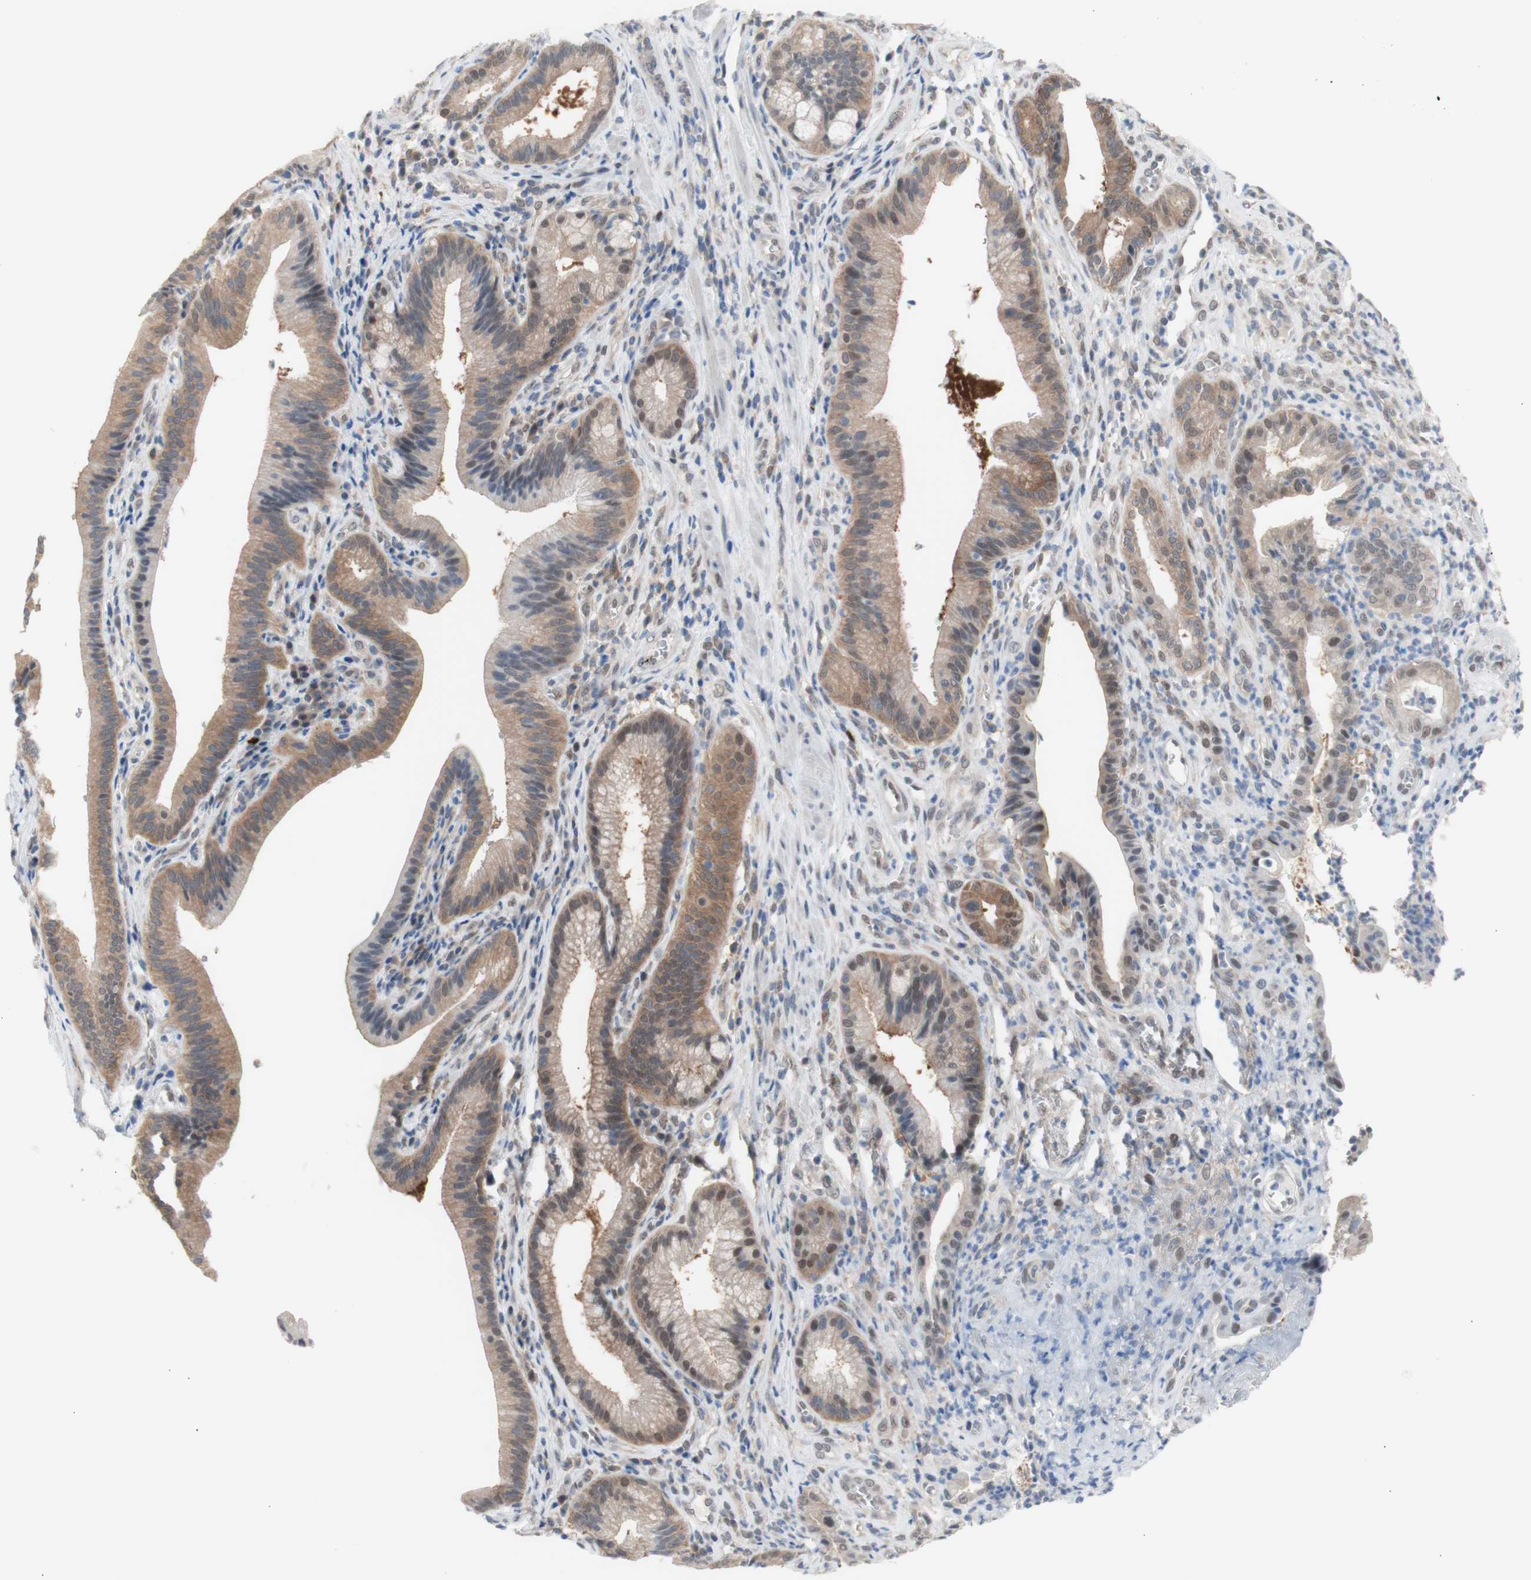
{"staining": {"intensity": "moderate", "quantity": "25%-75%", "location": "cytoplasmic/membranous,nuclear"}, "tissue": "pancreatic cancer", "cell_type": "Tumor cells", "image_type": "cancer", "snomed": [{"axis": "morphology", "description": "Adenocarcinoma, NOS"}, {"axis": "topography", "description": "Pancreas"}], "caption": "Protein positivity by immunohistochemistry reveals moderate cytoplasmic/membranous and nuclear expression in about 25%-75% of tumor cells in pancreatic cancer.", "gene": "PRMT5", "patient": {"sex": "female", "age": 75}}